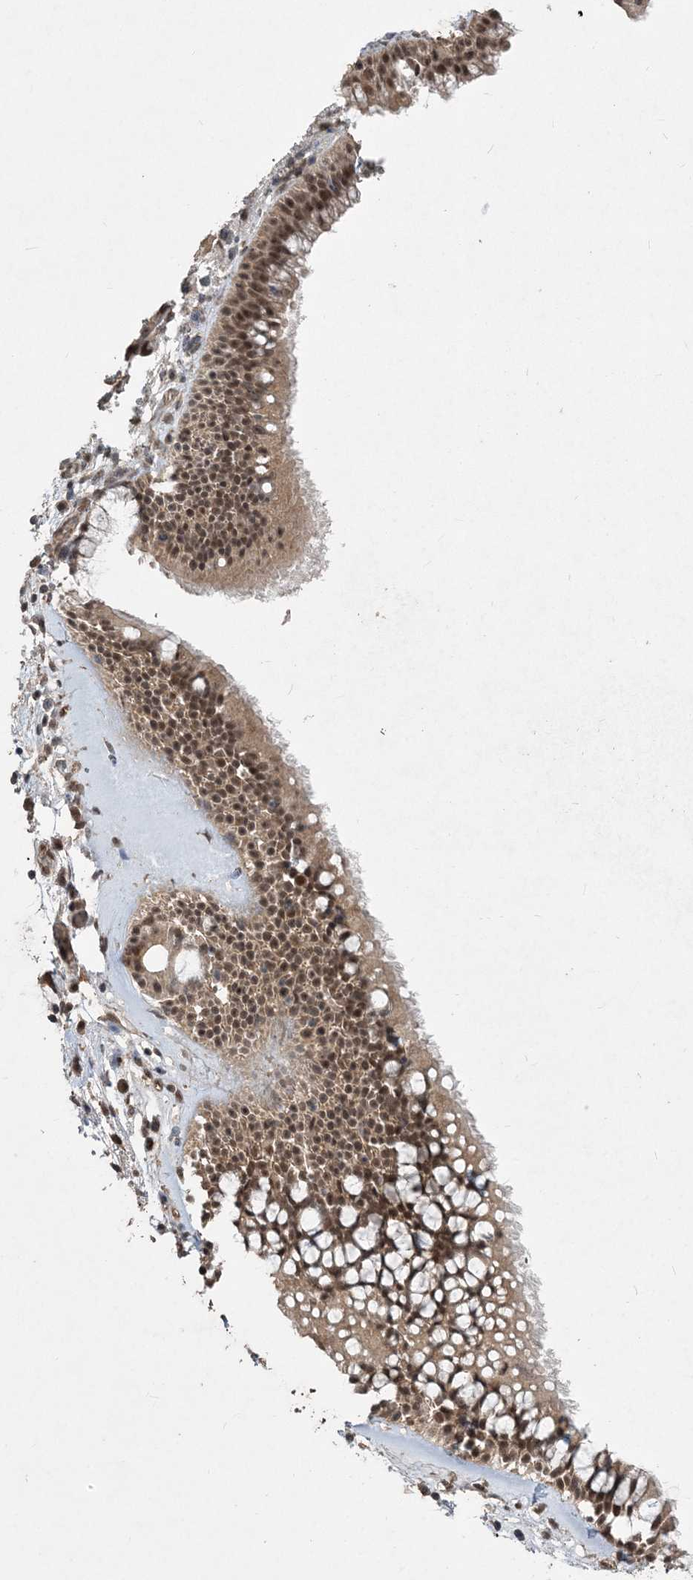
{"staining": {"intensity": "moderate", "quantity": ">75%", "location": "nuclear"}, "tissue": "nasopharynx", "cell_type": "Respiratory epithelial cells", "image_type": "normal", "snomed": [{"axis": "morphology", "description": "Normal tissue, NOS"}, {"axis": "morphology", "description": "Inflammation, NOS"}, {"axis": "topography", "description": "Nasopharynx"}], "caption": "Respiratory epithelial cells show moderate nuclear staining in approximately >75% of cells in unremarkable nasopharynx. Nuclei are stained in blue.", "gene": "COPS7B", "patient": {"sex": "male", "age": 70}}